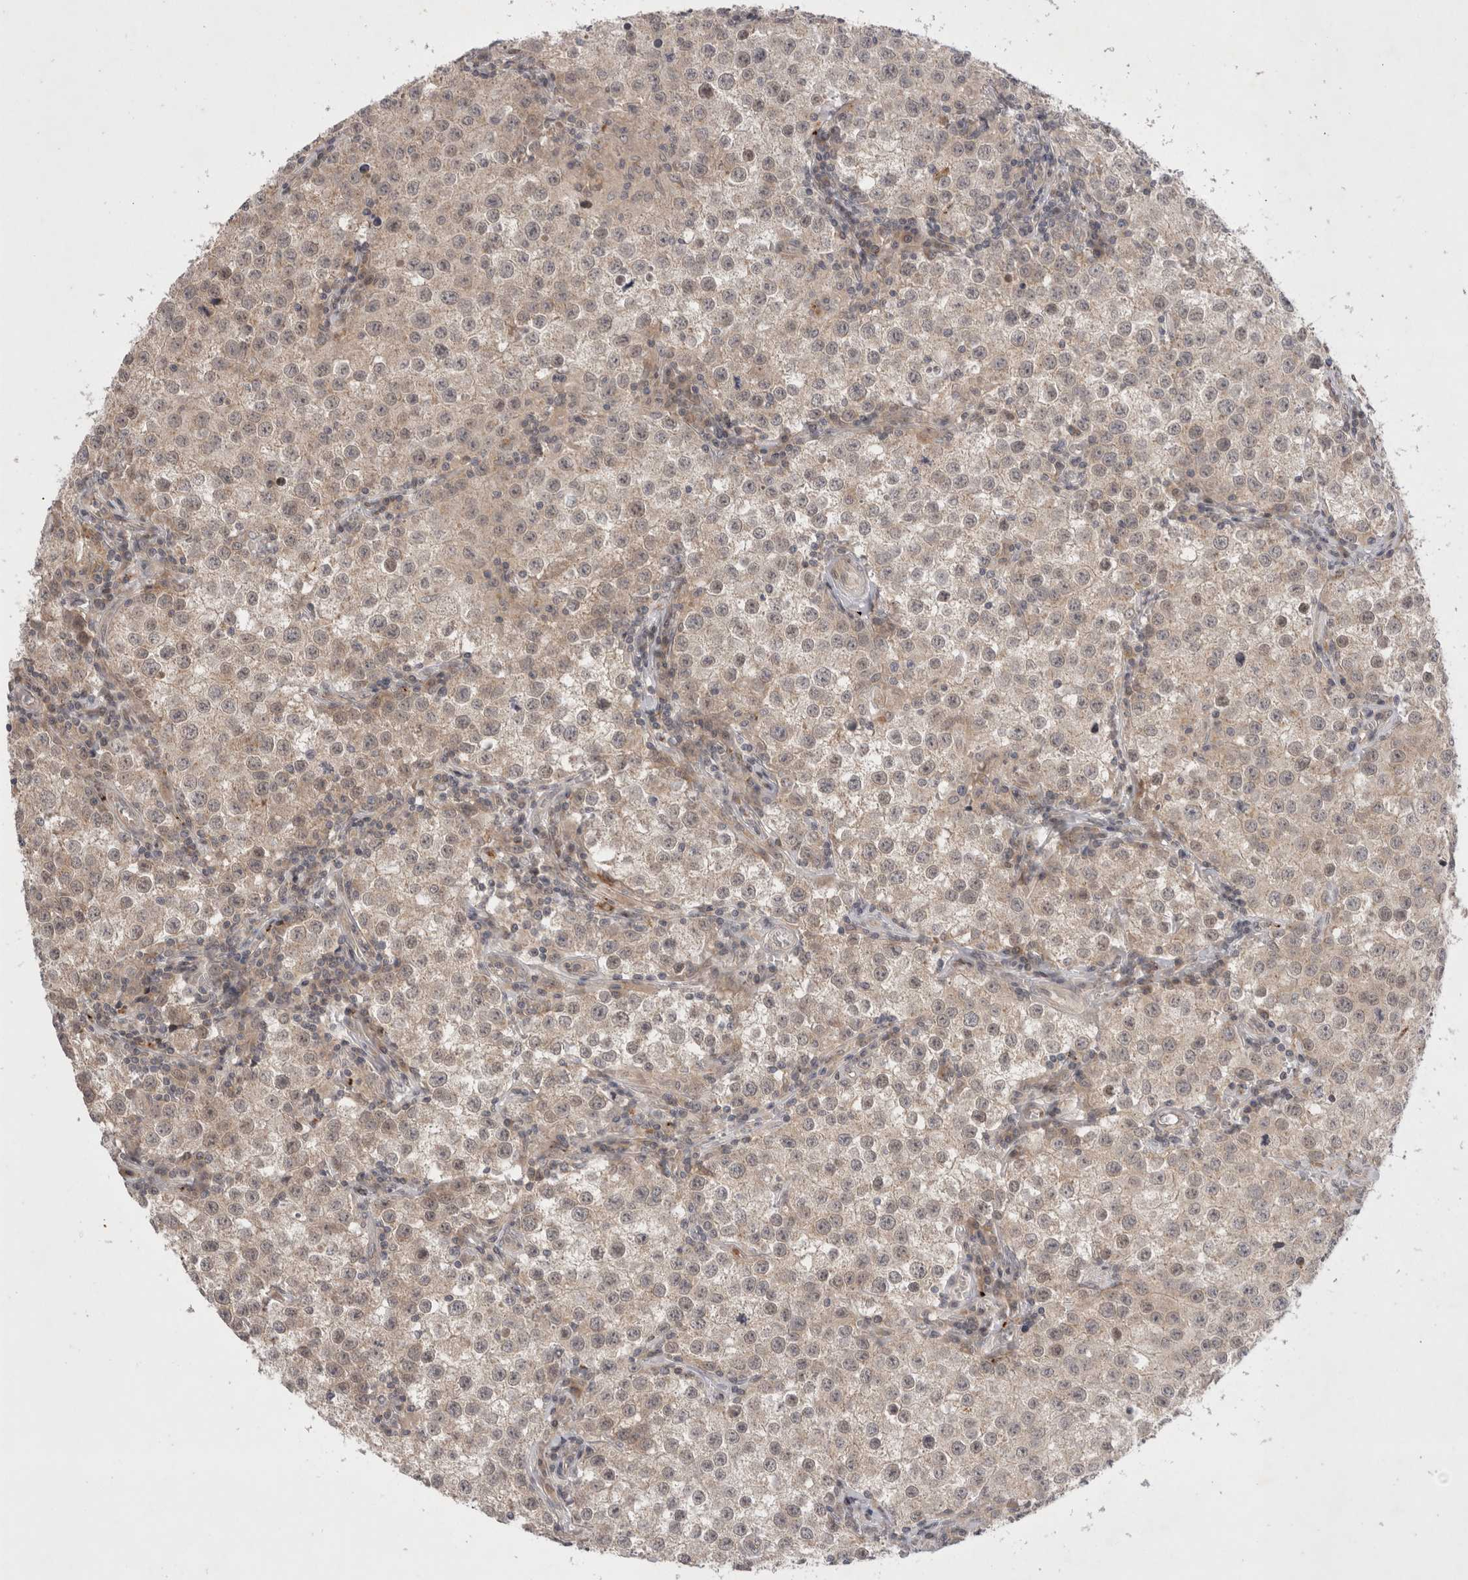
{"staining": {"intensity": "weak", "quantity": "25%-75%", "location": "cytoplasmic/membranous"}, "tissue": "testis cancer", "cell_type": "Tumor cells", "image_type": "cancer", "snomed": [{"axis": "morphology", "description": "Seminoma, NOS"}, {"axis": "morphology", "description": "Carcinoma, Embryonal, NOS"}, {"axis": "topography", "description": "Testis"}], "caption": "Testis cancer (embryonal carcinoma) tissue displays weak cytoplasmic/membranous staining in about 25%-75% of tumor cells, visualized by immunohistochemistry.", "gene": "PLEKHM1", "patient": {"sex": "male", "age": 43}}